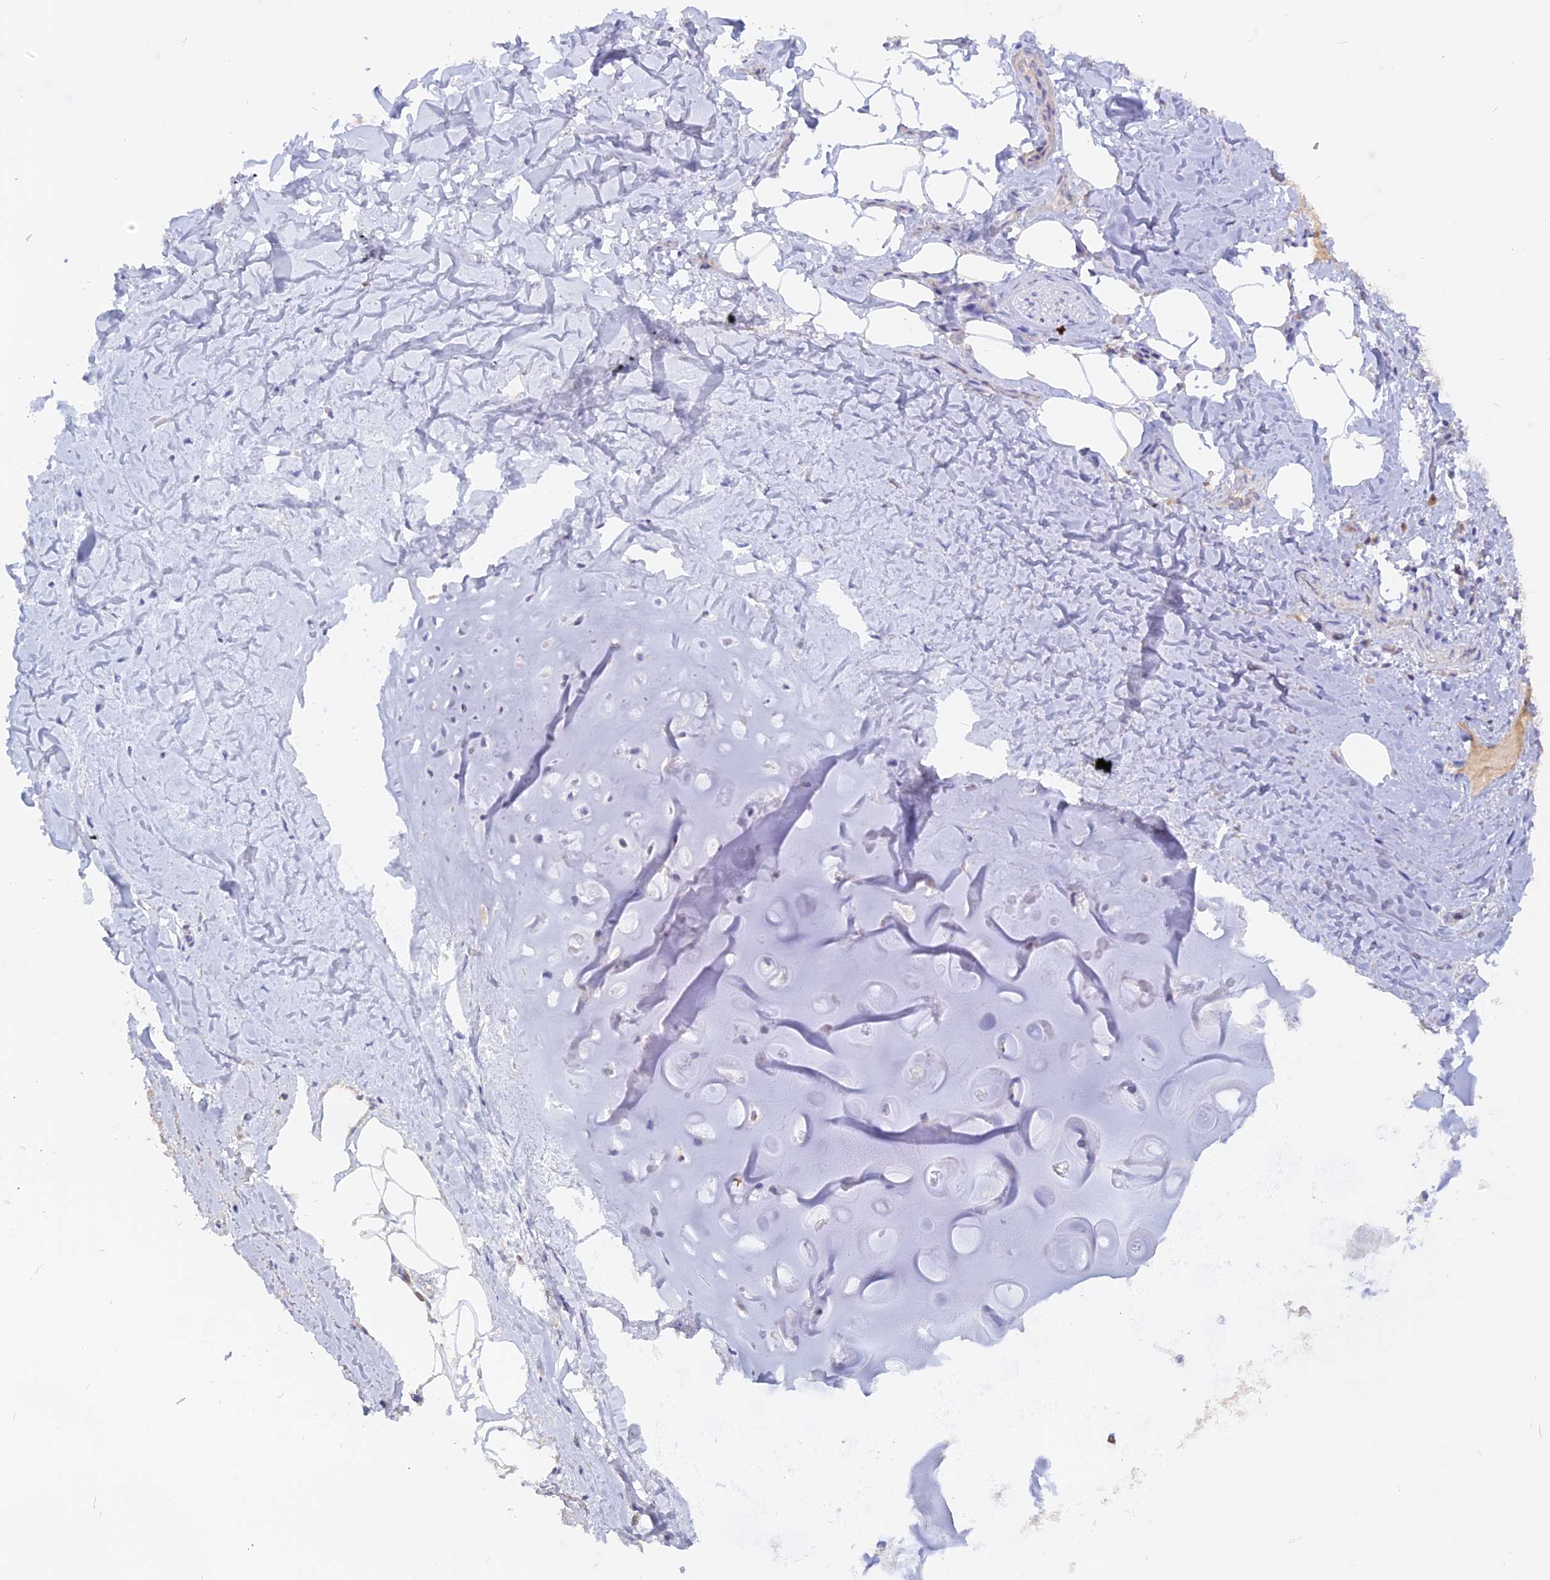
{"staining": {"intensity": "negative", "quantity": "none", "location": "none"}, "tissue": "adipose tissue", "cell_type": "Adipocytes", "image_type": "normal", "snomed": [{"axis": "morphology", "description": "Normal tissue, NOS"}, {"axis": "topography", "description": "Lymph node"}, {"axis": "topography", "description": "Cartilage tissue"}, {"axis": "topography", "description": "Bronchus"}], "caption": "The immunohistochemistry (IHC) image has no significant expression in adipocytes of adipose tissue.", "gene": "ADGRA1", "patient": {"sex": "male", "age": 63}}